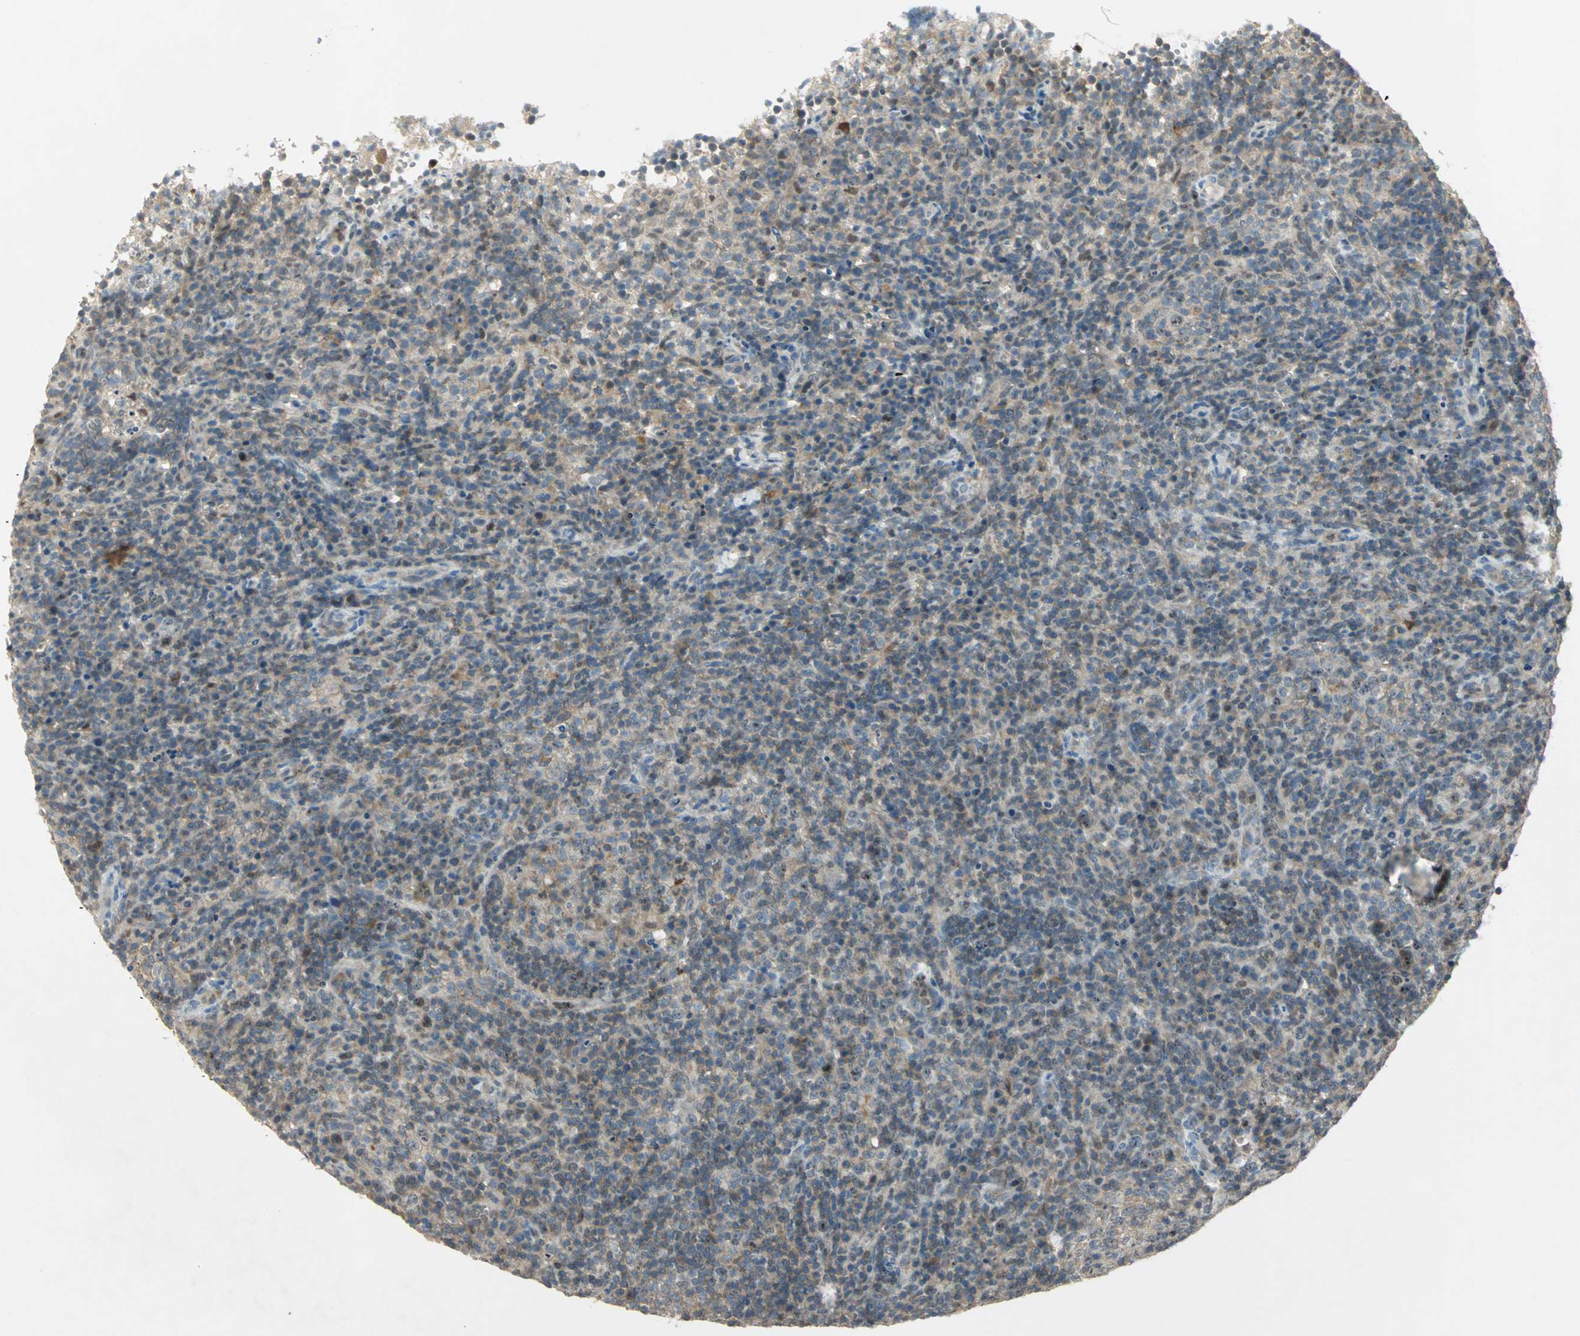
{"staining": {"intensity": "moderate", "quantity": "<25%", "location": "cytoplasmic/membranous,nuclear"}, "tissue": "lymphoma", "cell_type": "Tumor cells", "image_type": "cancer", "snomed": [{"axis": "morphology", "description": "Malignant lymphoma, non-Hodgkin's type, High grade"}, {"axis": "topography", "description": "Lymph node"}], "caption": "Human lymphoma stained with a protein marker shows moderate staining in tumor cells.", "gene": "BIRC2", "patient": {"sex": "female", "age": 76}}